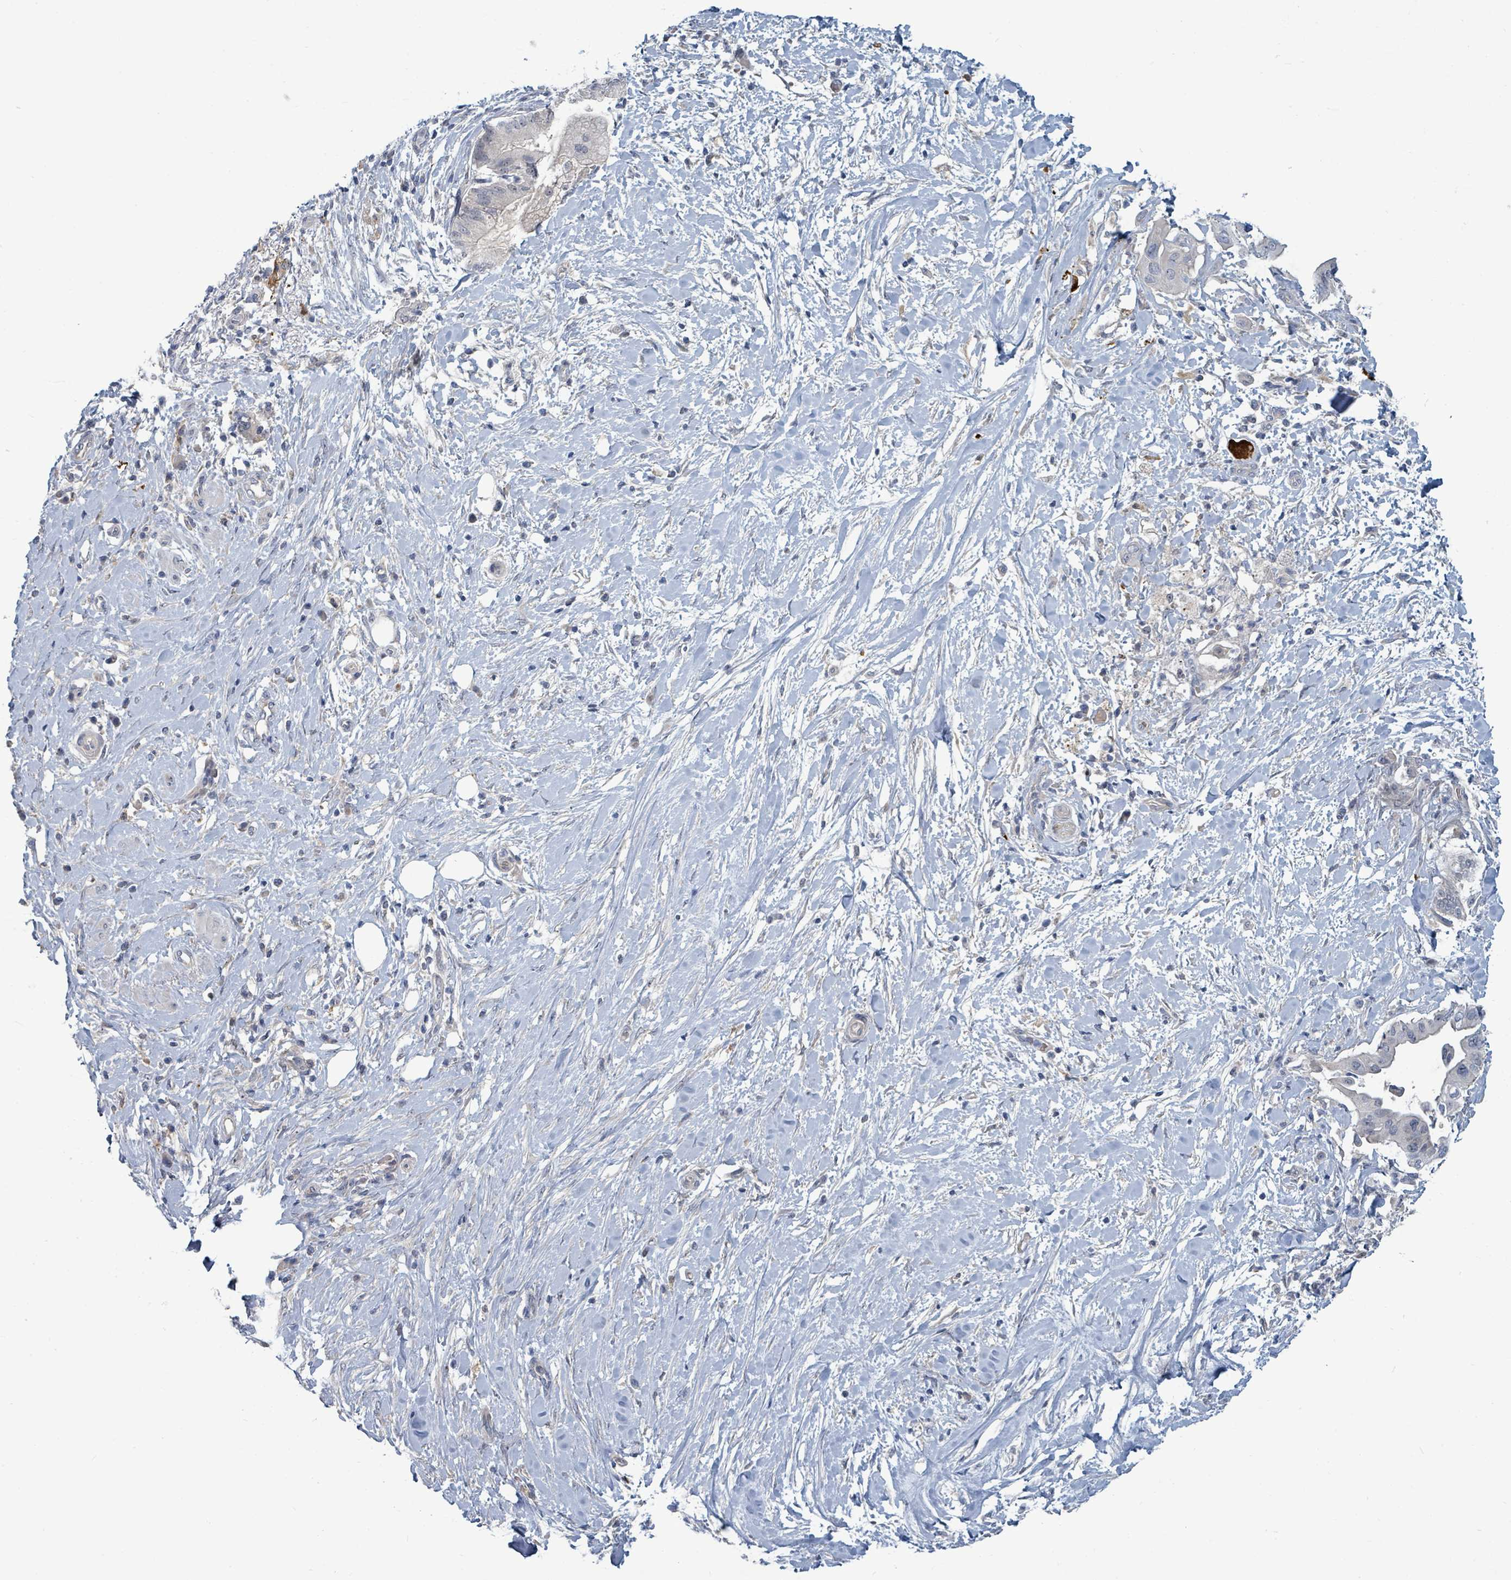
{"staining": {"intensity": "negative", "quantity": "none", "location": "none"}, "tissue": "pancreatic cancer", "cell_type": "Tumor cells", "image_type": "cancer", "snomed": [{"axis": "morphology", "description": "Adenocarcinoma, NOS"}, {"axis": "topography", "description": "Pancreas"}], "caption": "IHC of adenocarcinoma (pancreatic) displays no expression in tumor cells.", "gene": "TRDMT1", "patient": {"sex": "male", "age": 68}}